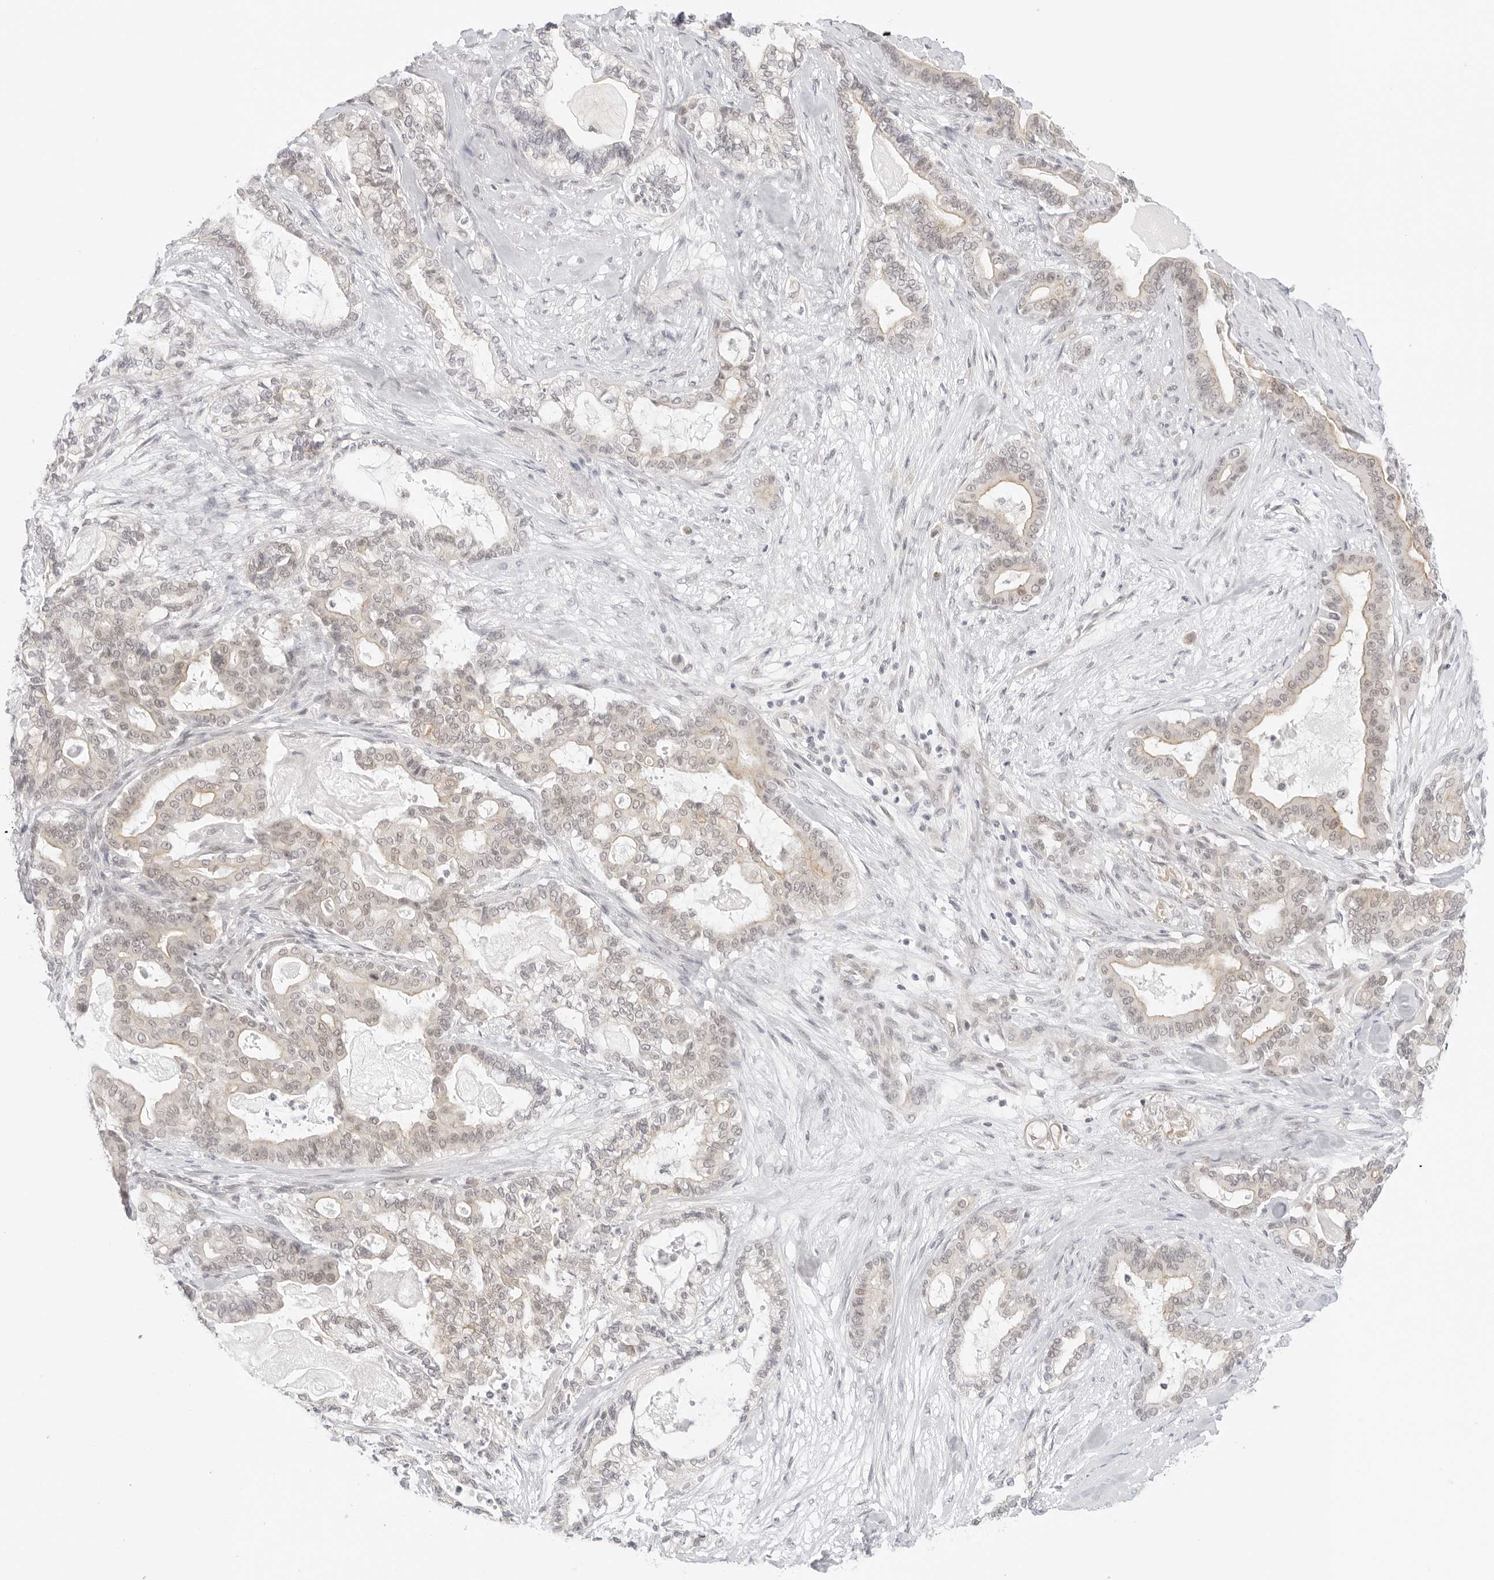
{"staining": {"intensity": "weak", "quantity": "<25%", "location": "cytoplasmic/membranous"}, "tissue": "pancreatic cancer", "cell_type": "Tumor cells", "image_type": "cancer", "snomed": [{"axis": "morphology", "description": "Adenocarcinoma, NOS"}, {"axis": "topography", "description": "Pancreas"}], "caption": "Immunohistochemistry (IHC) micrograph of pancreatic cancer stained for a protein (brown), which displays no positivity in tumor cells. (DAB (3,3'-diaminobenzidine) IHC with hematoxylin counter stain).", "gene": "MED18", "patient": {"sex": "male", "age": 63}}